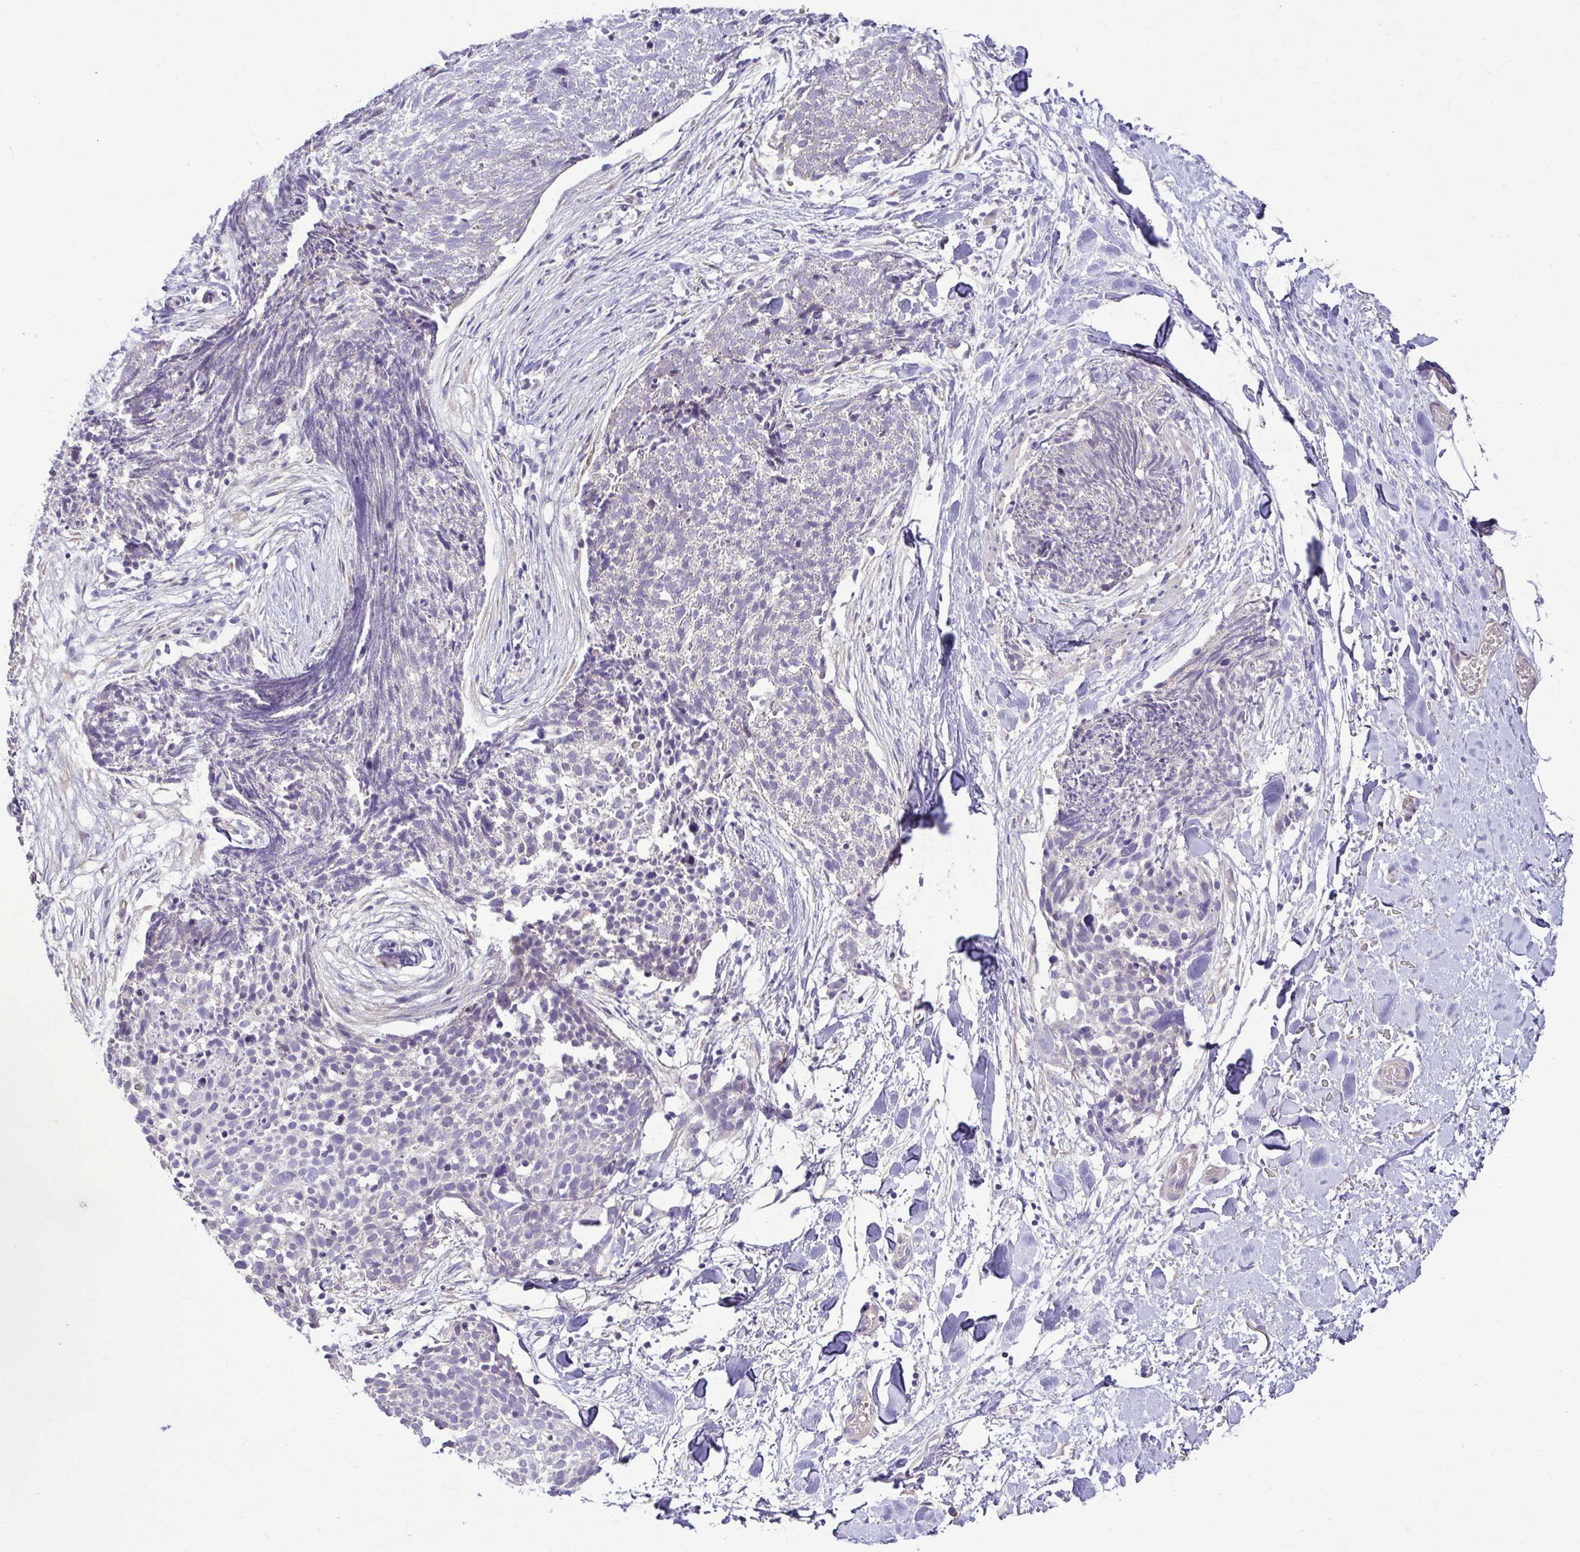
{"staining": {"intensity": "negative", "quantity": "none", "location": "none"}, "tissue": "skin cancer", "cell_type": "Tumor cells", "image_type": "cancer", "snomed": [{"axis": "morphology", "description": "Squamous cell carcinoma, NOS"}, {"axis": "topography", "description": "Skin"}, {"axis": "topography", "description": "Vulva"}], "caption": "Tumor cells are negative for protein expression in human skin cancer.", "gene": "MYL10", "patient": {"sex": "female", "age": 75}}